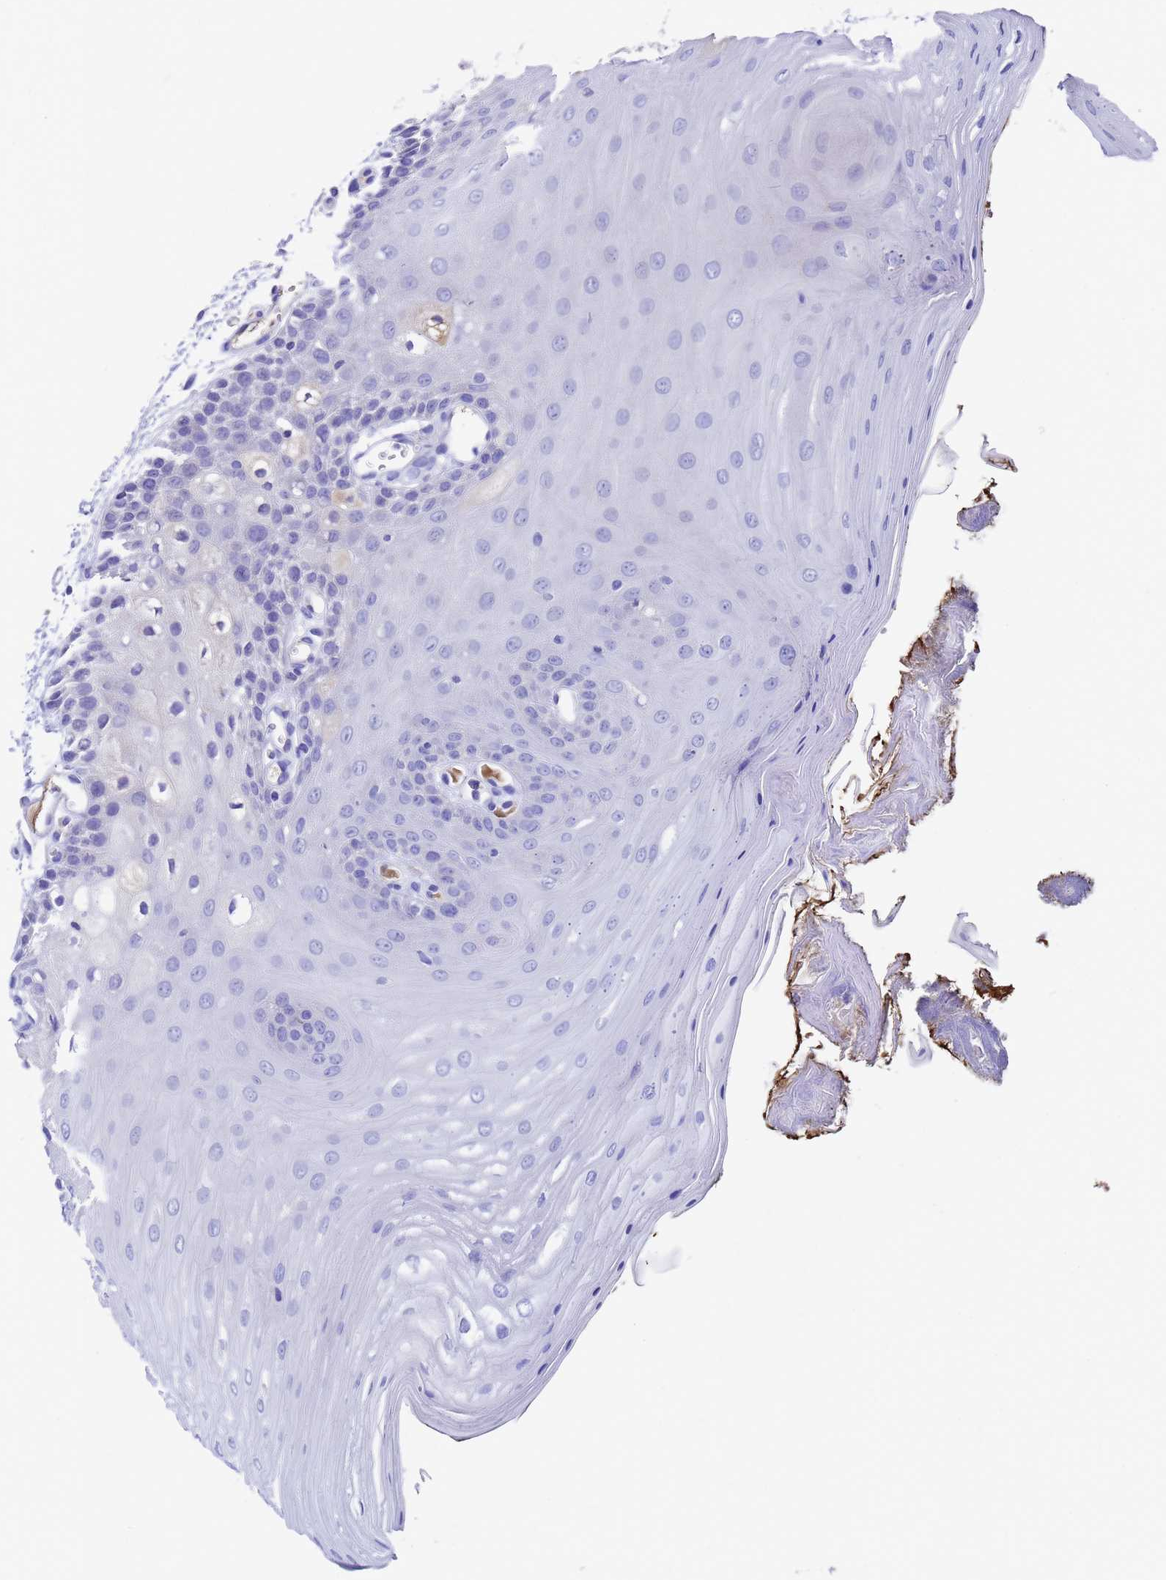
{"staining": {"intensity": "negative", "quantity": "none", "location": "none"}, "tissue": "oral mucosa", "cell_type": "Squamous epithelial cells", "image_type": "normal", "snomed": [{"axis": "morphology", "description": "Normal tissue, NOS"}, {"axis": "topography", "description": "Oral tissue"}, {"axis": "topography", "description": "Tounge, NOS"}], "caption": "A micrograph of human oral mucosa is negative for staining in squamous epithelial cells. (DAB (3,3'-diaminobenzidine) immunohistochemistry visualized using brightfield microscopy, high magnification).", "gene": "ELP6", "patient": {"sex": "female", "age": 73}}